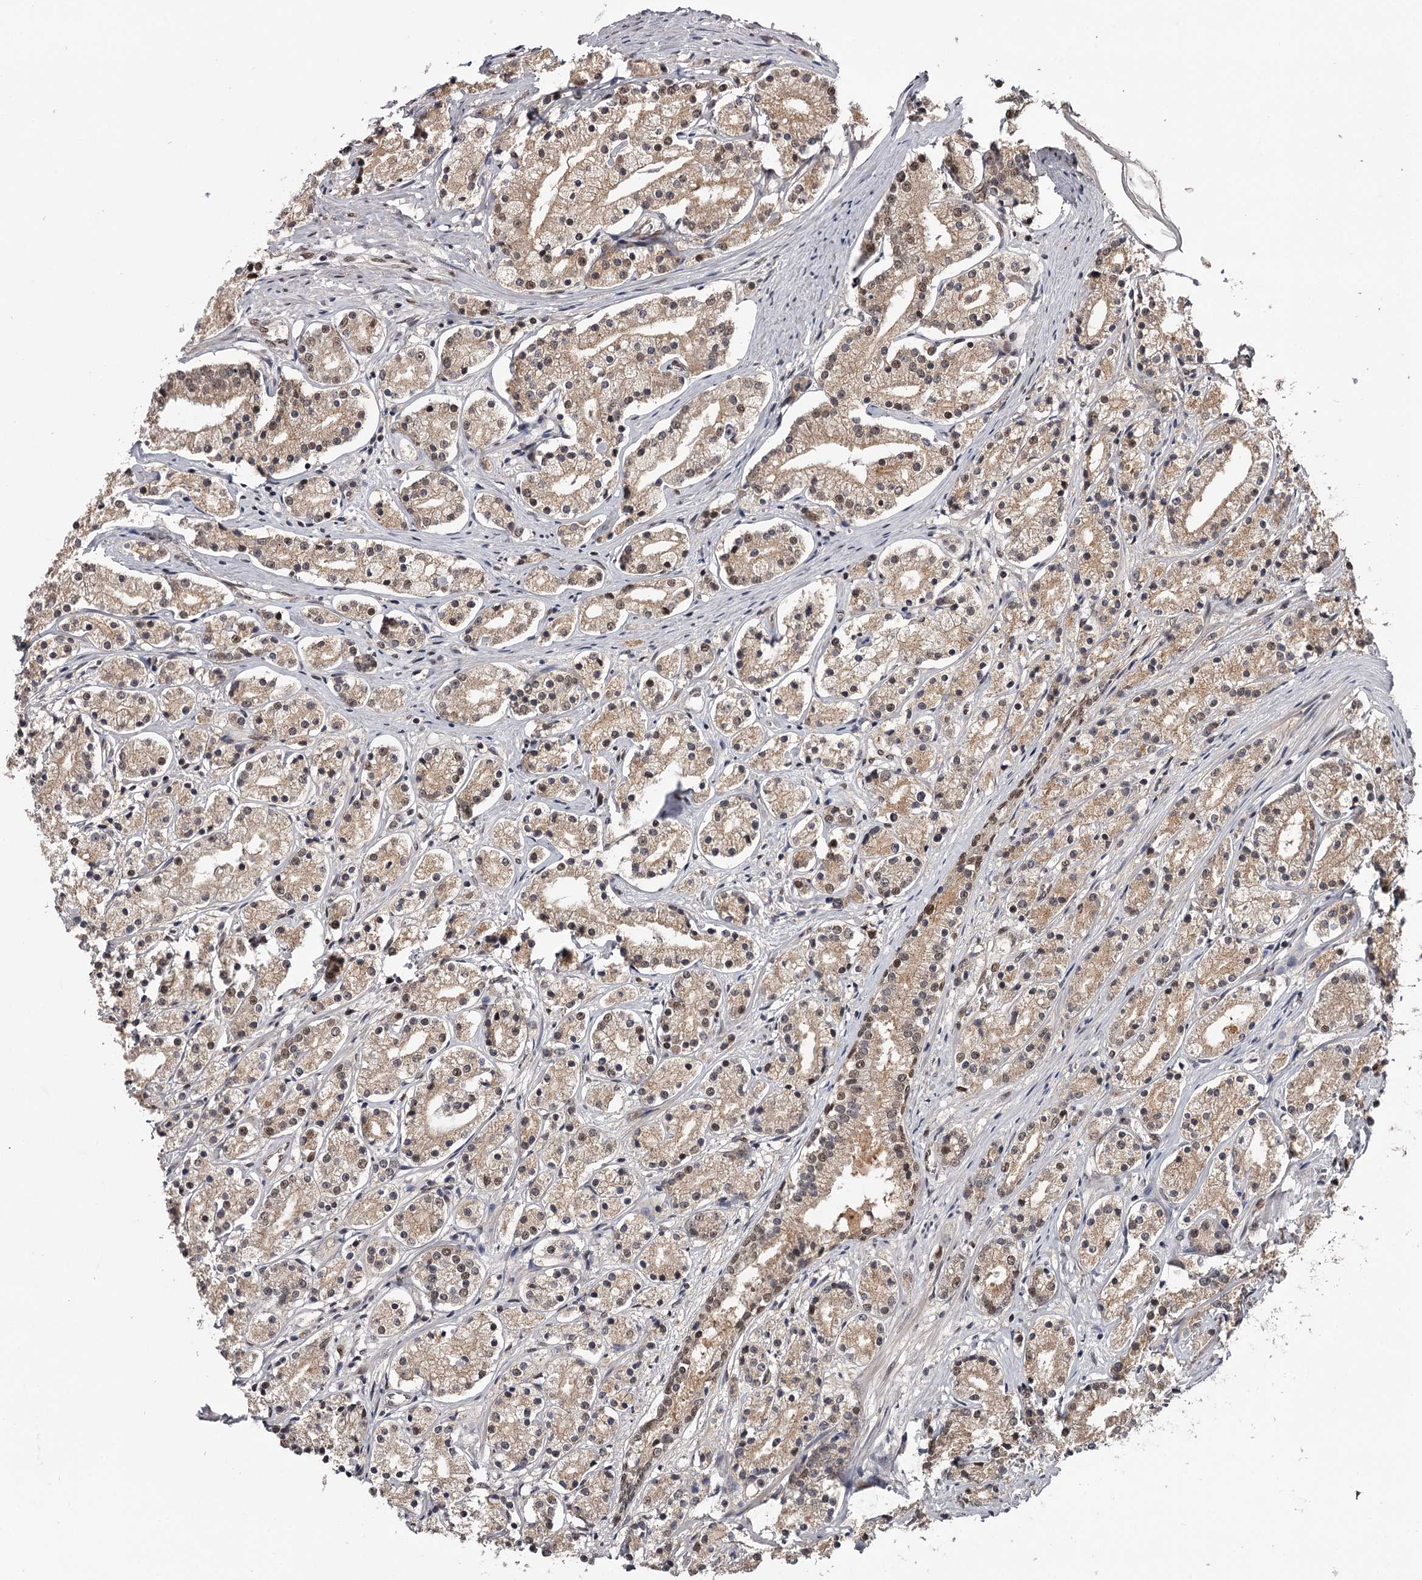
{"staining": {"intensity": "moderate", "quantity": ">75%", "location": "cytoplasmic/membranous,nuclear"}, "tissue": "prostate cancer", "cell_type": "Tumor cells", "image_type": "cancer", "snomed": [{"axis": "morphology", "description": "Adenocarcinoma, High grade"}, {"axis": "topography", "description": "Prostate"}], "caption": "Immunohistochemistry (IHC) (DAB) staining of high-grade adenocarcinoma (prostate) displays moderate cytoplasmic/membranous and nuclear protein expression in approximately >75% of tumor cells.", "gene": "TTC33", "patient": {"sex": "male", "age": 69}}